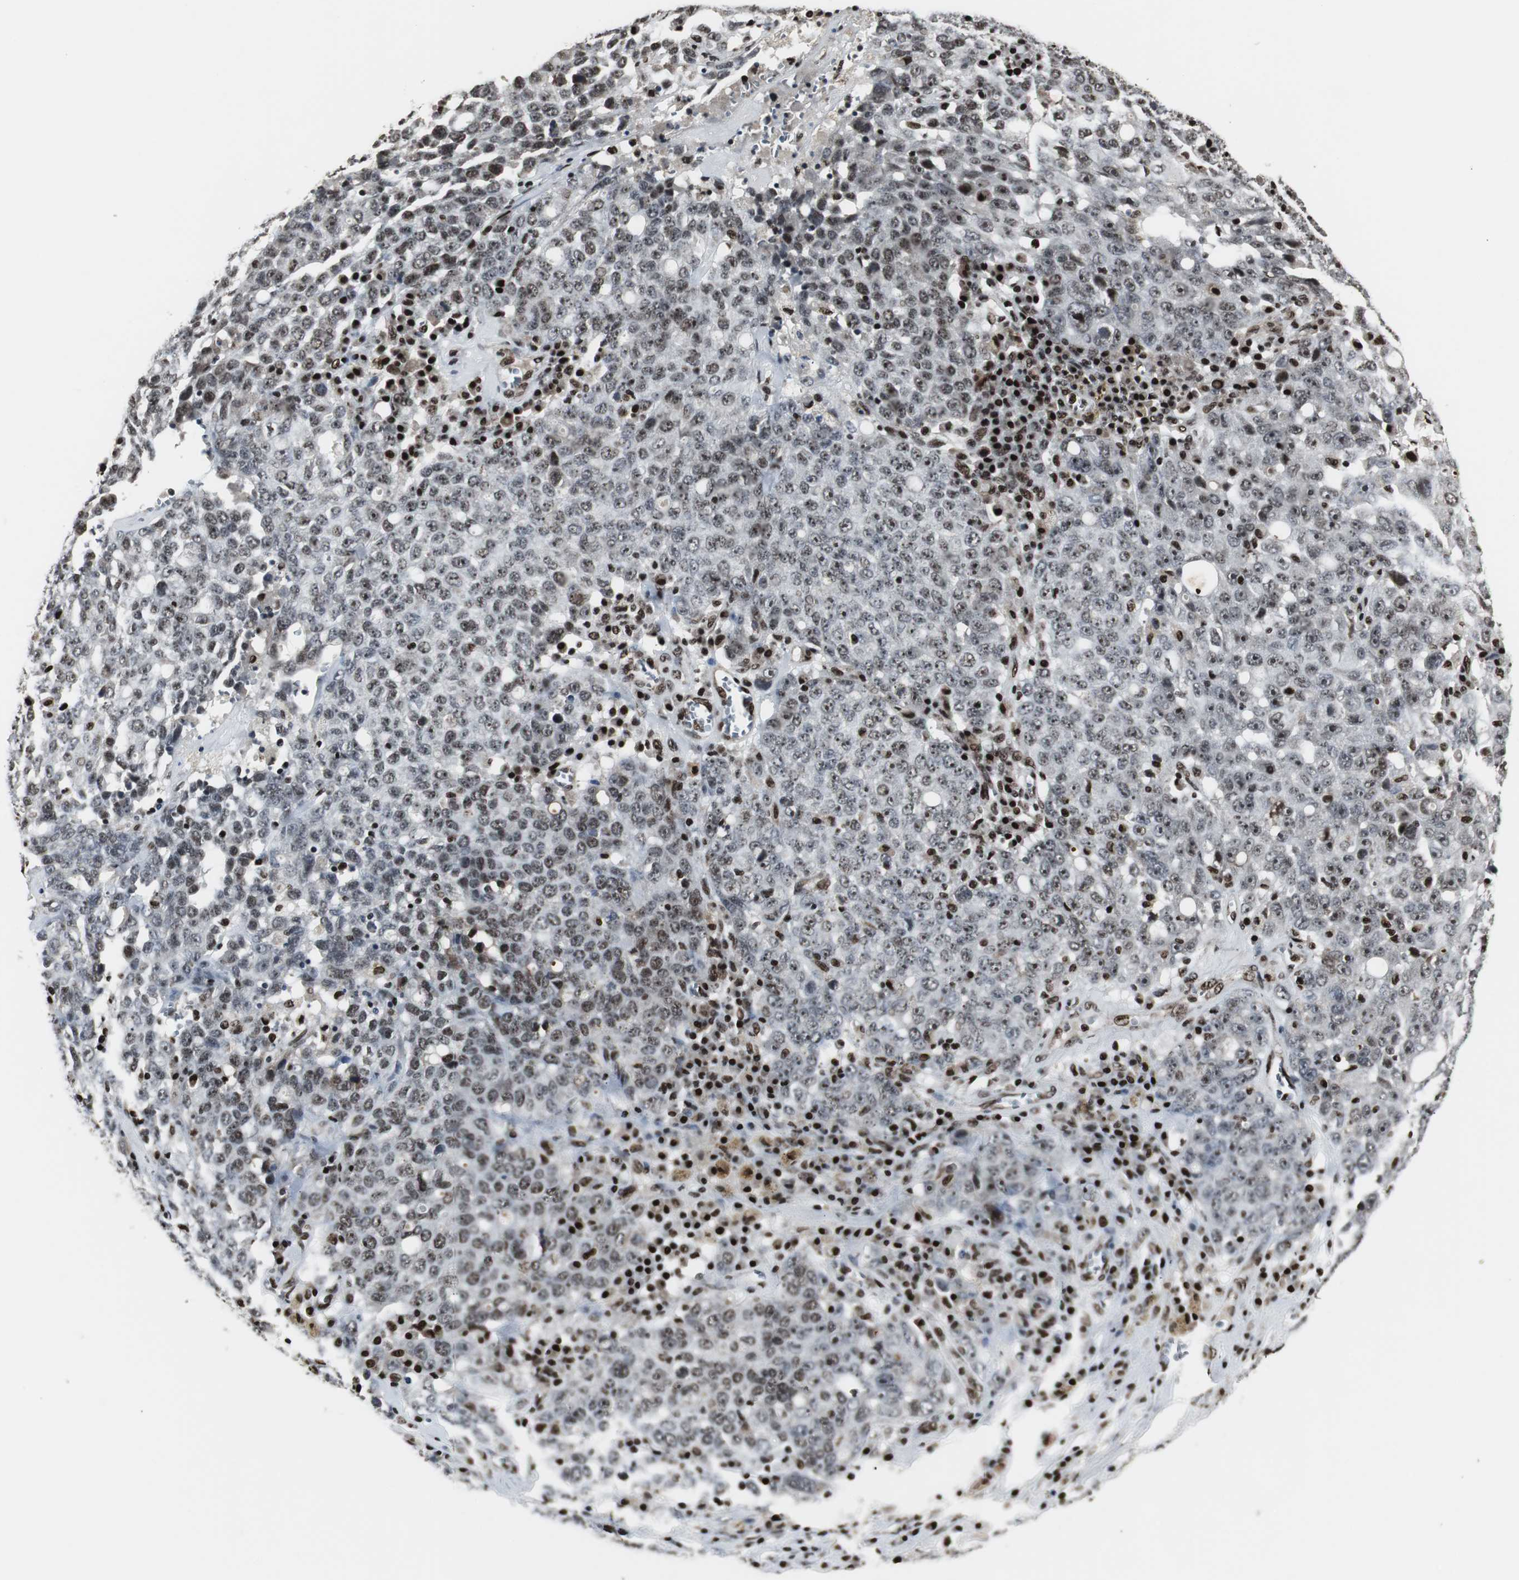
{"staining": {"intensity": "moderate", "quantity": ">75%", "location": "nuclear"}, "tissue": "ovarian cancer", "cell_type": "Tumor cells", "image_type": "cancer", "snomed": [{"axis": "morphology", "description": "Carcinoma, endometroid"}, {"axis": "topography", "description": "Ovary"}], "caption": "Endometroid carcinoma (ovarian) was stained to show a protein in brown. There is medium levels of moderate nuclear staining in about >75% of tumor cells.", "gene": "PARN", "patient": {"sex": "female", "age": 62}}